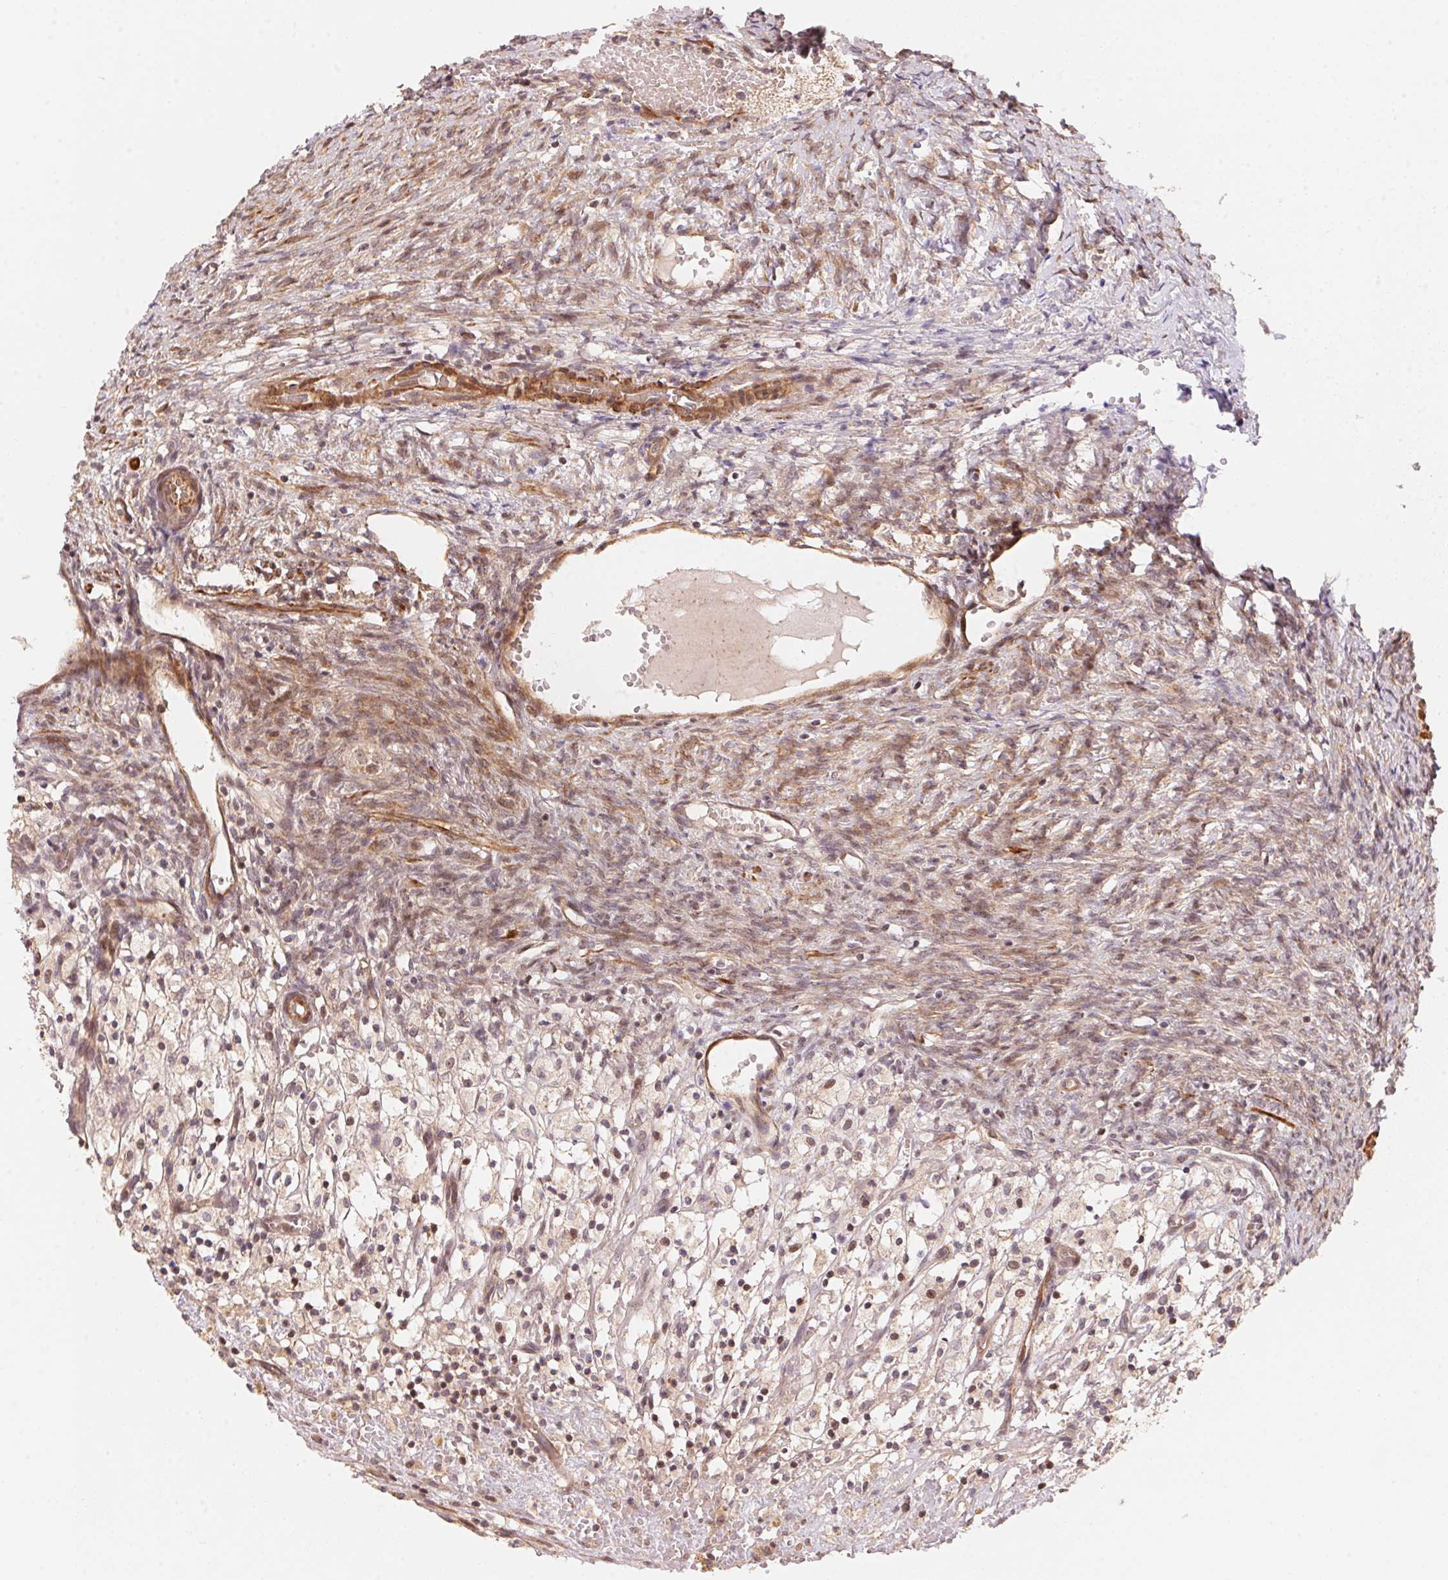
{"staining": {"intensity": "moderate", "quantity": ">75%", "location": "cytoplasmic/membranous"}, "tissue": "ovary", "cell_type": "Follicle cells", "image_type": "normal", "snomed": [{"axis": "morphology", "description": "Normal tissue, NOS"}, {"axis": "topography", "description": "Ovary"}], "caption": "Ovary stained with a brown dye displays moderate cytoplasmic/membranous positive positivity in approximately >75% of follicle cells.", "gene": "TNIP2", "patient": {"sex": "female", "age": 46}}